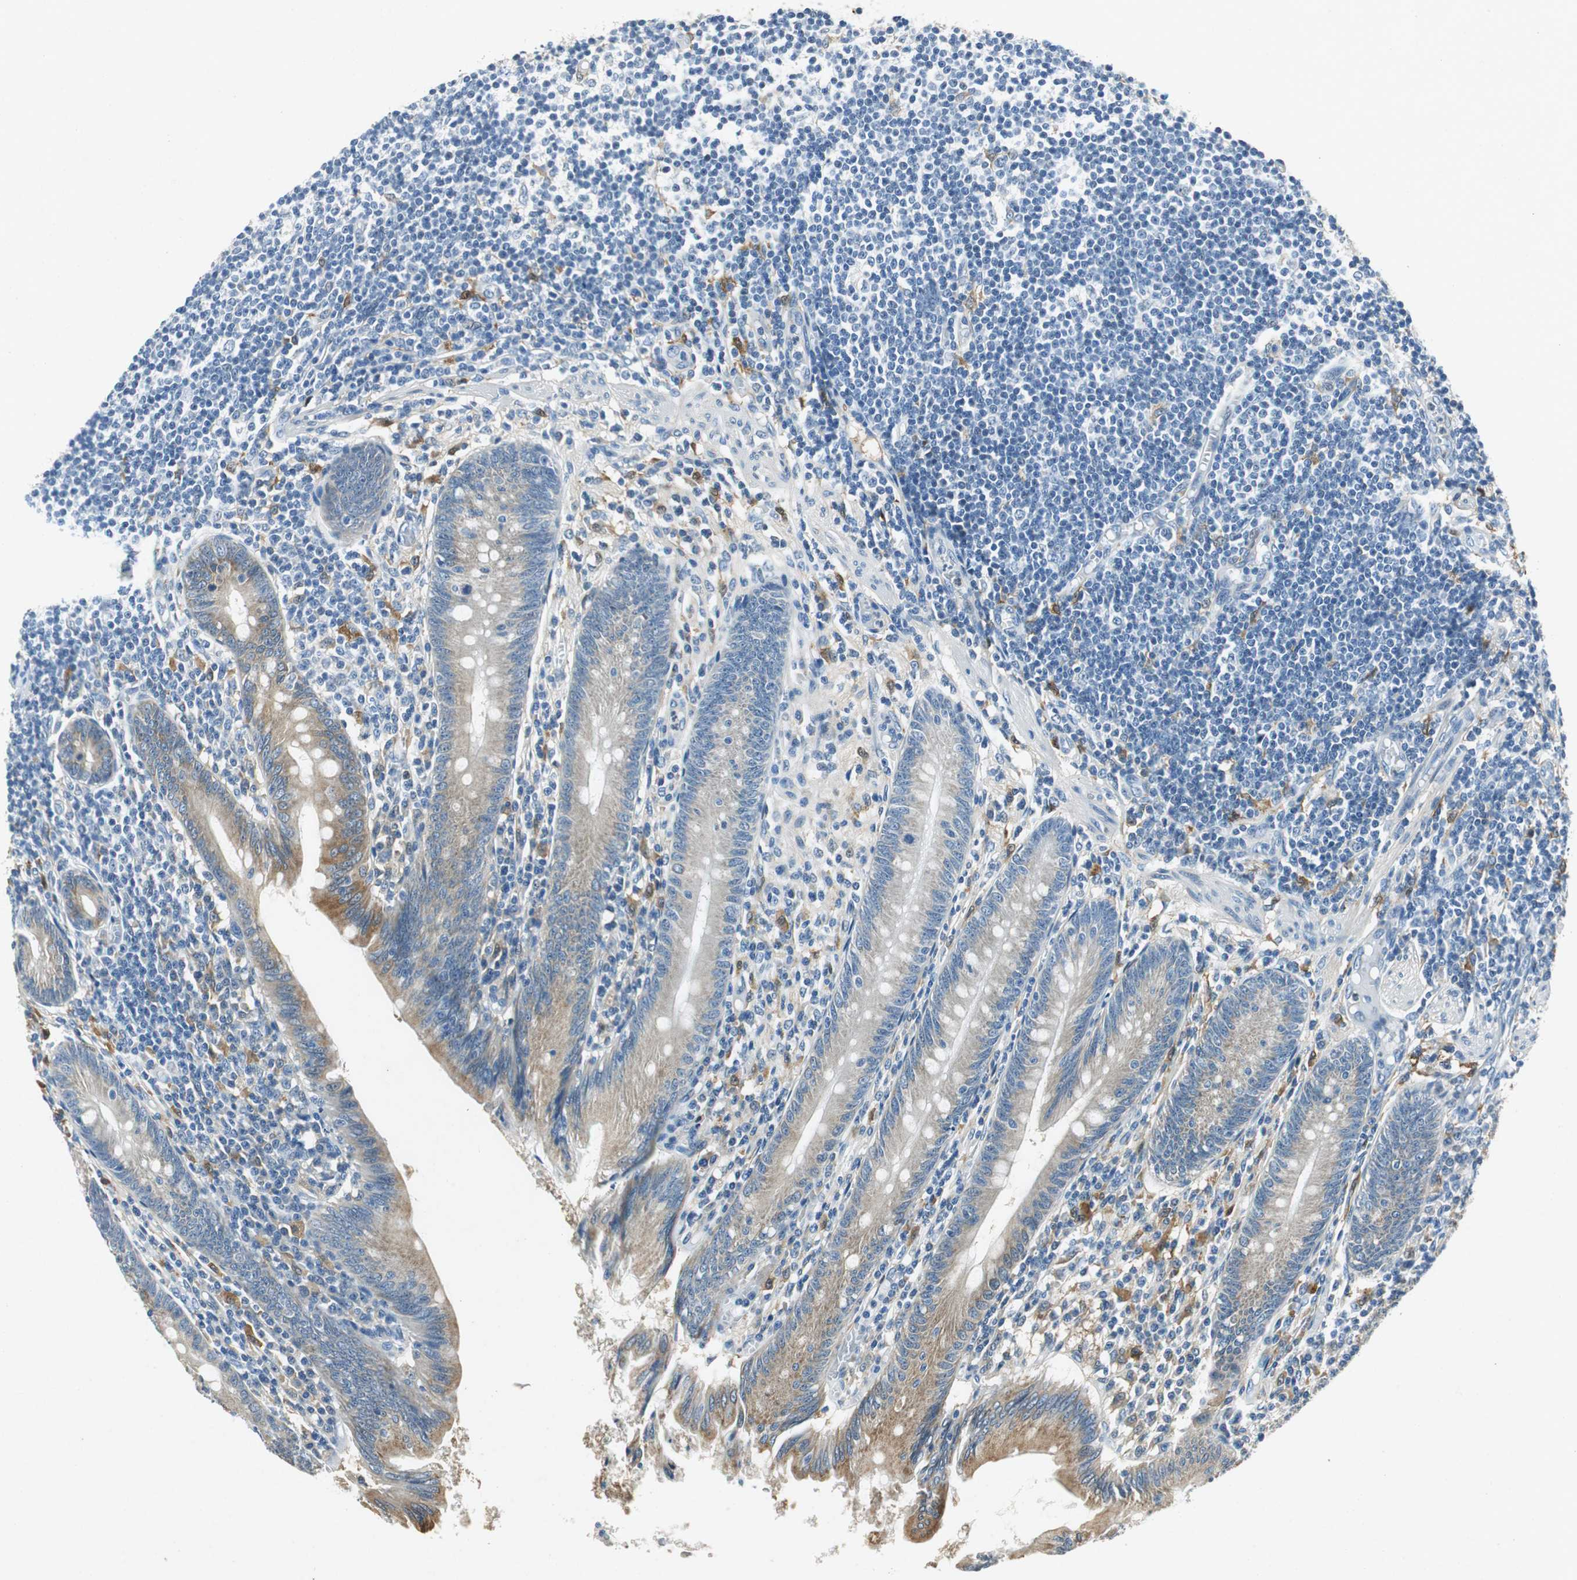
{"staining": {"intensity": "weak", "quantity": "<25%", "location": "cytoplasmic/membranous"}, "tissue": "appendix", "cell_type": "Glandular cells", "image_type": "normal", "snomed": [{"axis": "morphology", "description": "Normal tissue, NOS"}, {"axis": "morphology", "description": "Inflammation, NOS"}, {"axis": "topography", "description": "Appendix"}], "caption": "Appendix was stained to show a protein in brown. There is no significant staining in glandular cells. (Brightfield microscopy of DAB (3,3'-diaminobenzidine) immunohistochemistry (IHC) at high magnification).", "gene": "ME1", "patient": {"sex": "male", "age": 46}}